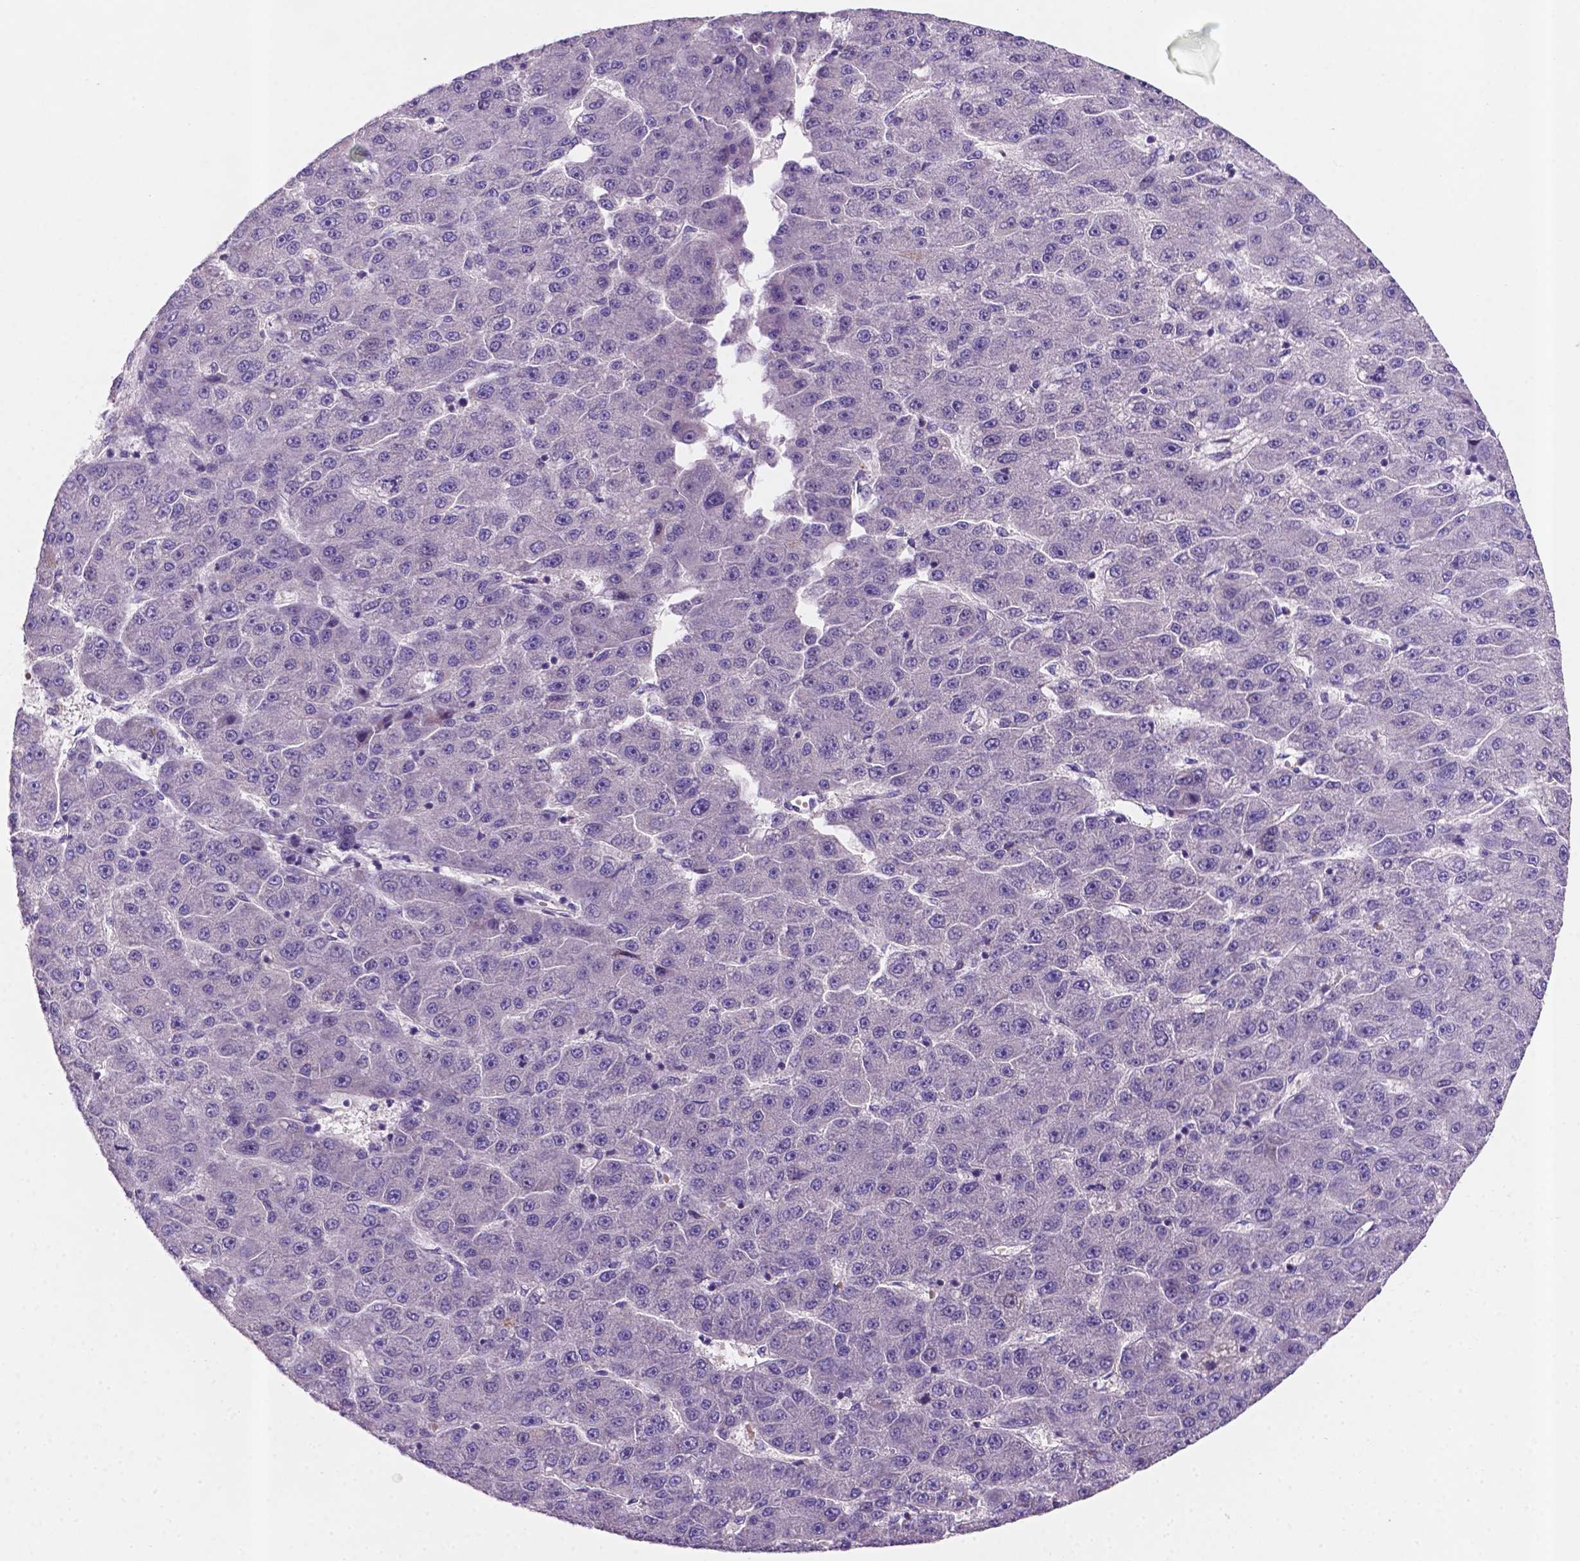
{"staining": {"intensity": "negative", "quantity": "none", "location": "none"}, "tissue": "liver cancer", "cell_type": "Tumor cells", "image_type": "cancer", "snomed": [{"axis": "morphology", "description": "Carcinoma, Hepatocellular, NOS"}, {"axis": "topography", "description": "Liver"}], "caption": "High power microscopy histopathology image of an immunohistochemistry micrograph of hepatocellular carcinoma (liver), revealing no significant expression in tumor cells. Brightfield microscopy of immunohistochemistry (IHC) stained with DAB (3,3'-diaminobenzidine) (brown) and hematoxylin (blue), captured at high magnification.", "gene": "TM4SF20", "patient": {"sex": "male", "age": 67}}